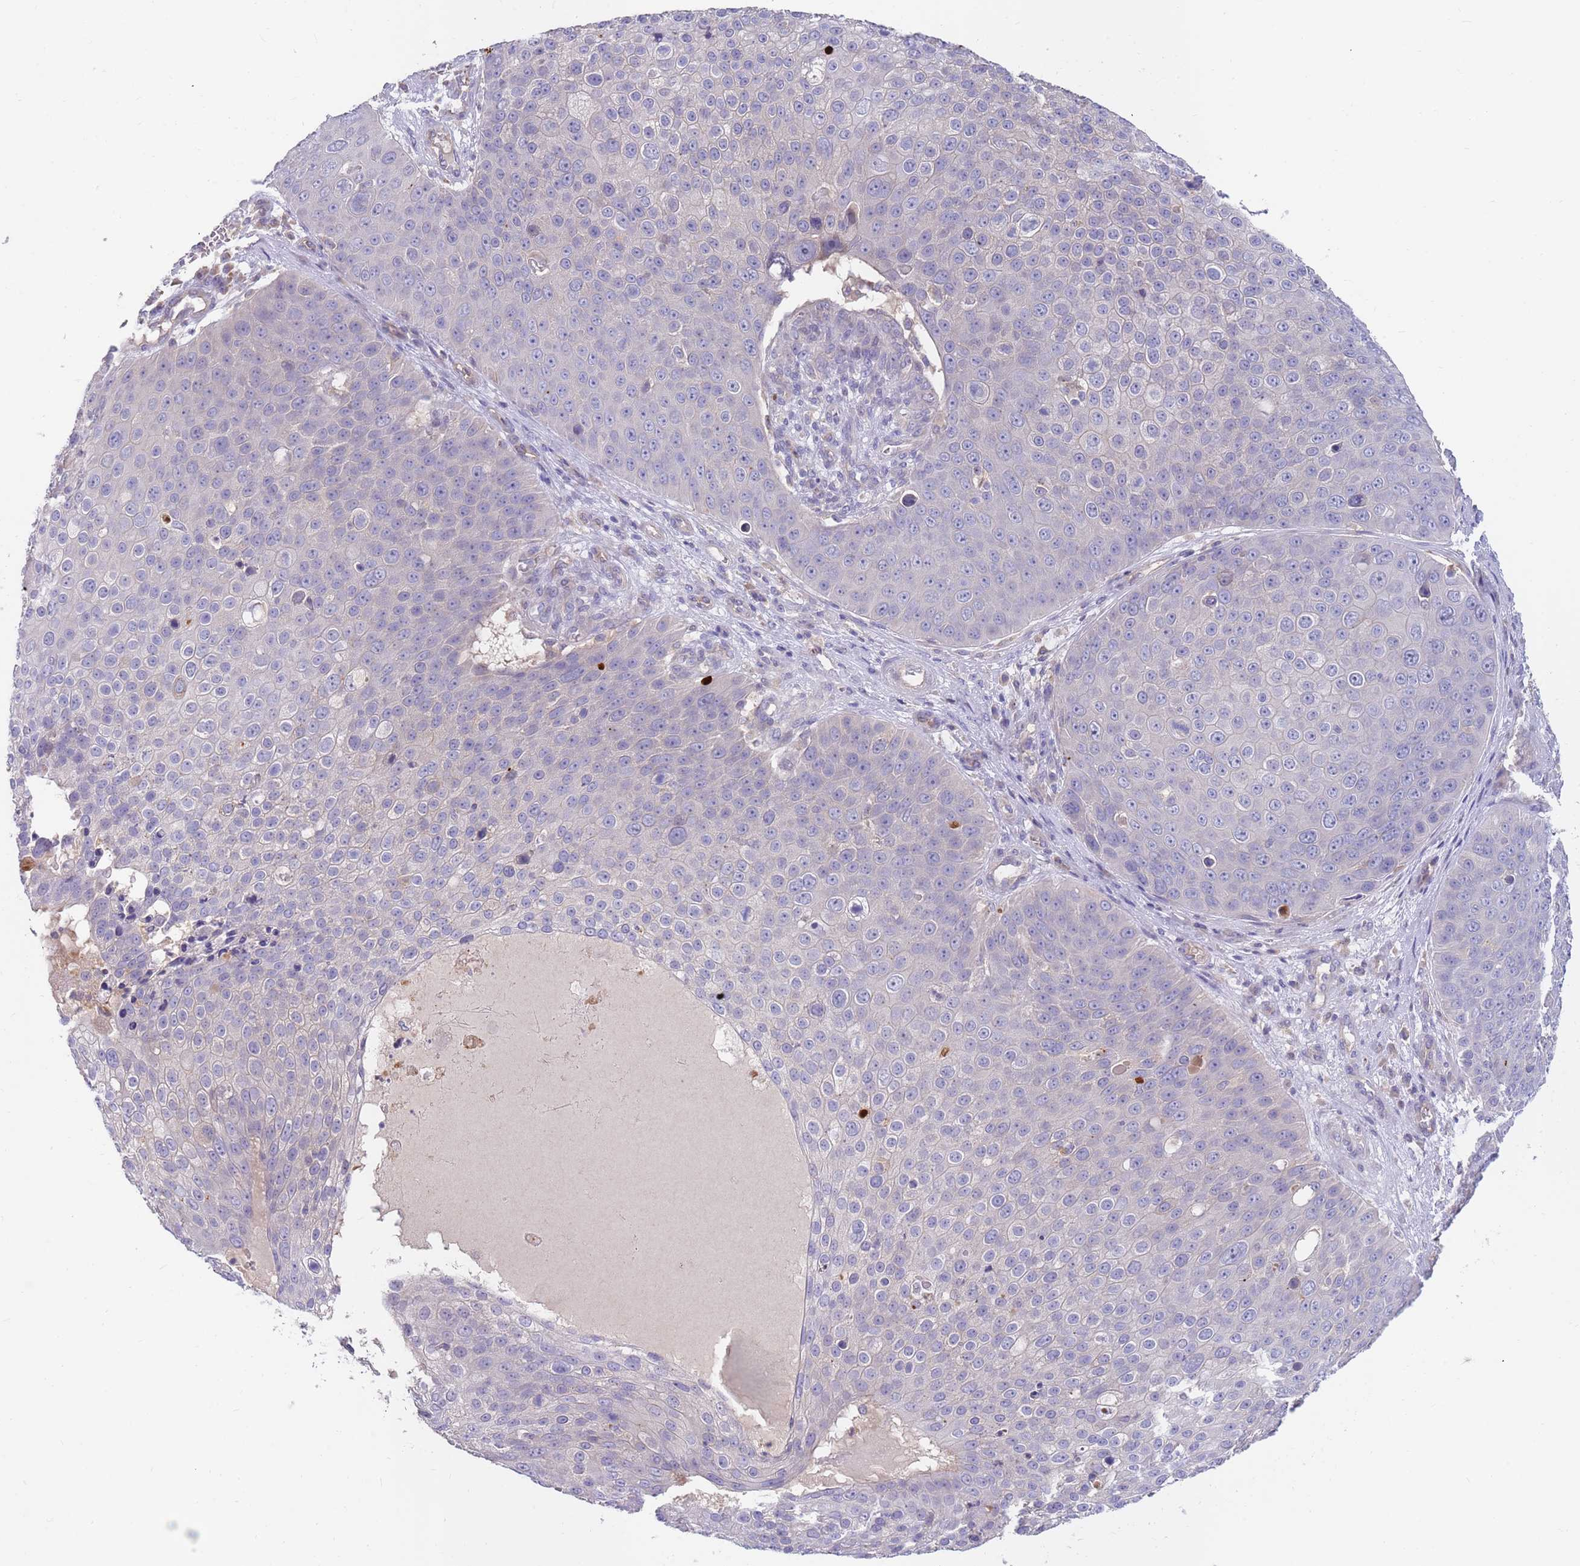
{"staining": {"intensity": "negative", "quantity": "none", "location": "none"}, "tissue": "skin cancer", "cell_type": "Tumor cells", "image_type": "cancer", "snomed": [{"axis": "morphology", "description": "Squamous cell carcinoma, NOS"}, {"axis": "topography", "description": "Skin"}], "caption": "A high-resolution image shows immunohistochemistry staining of squamous cell carcinoma (skin), which exhibits no significant staining in tumor cells.", "gene": "BORCS5", "patient": {"sex": "male", "age": 71}}